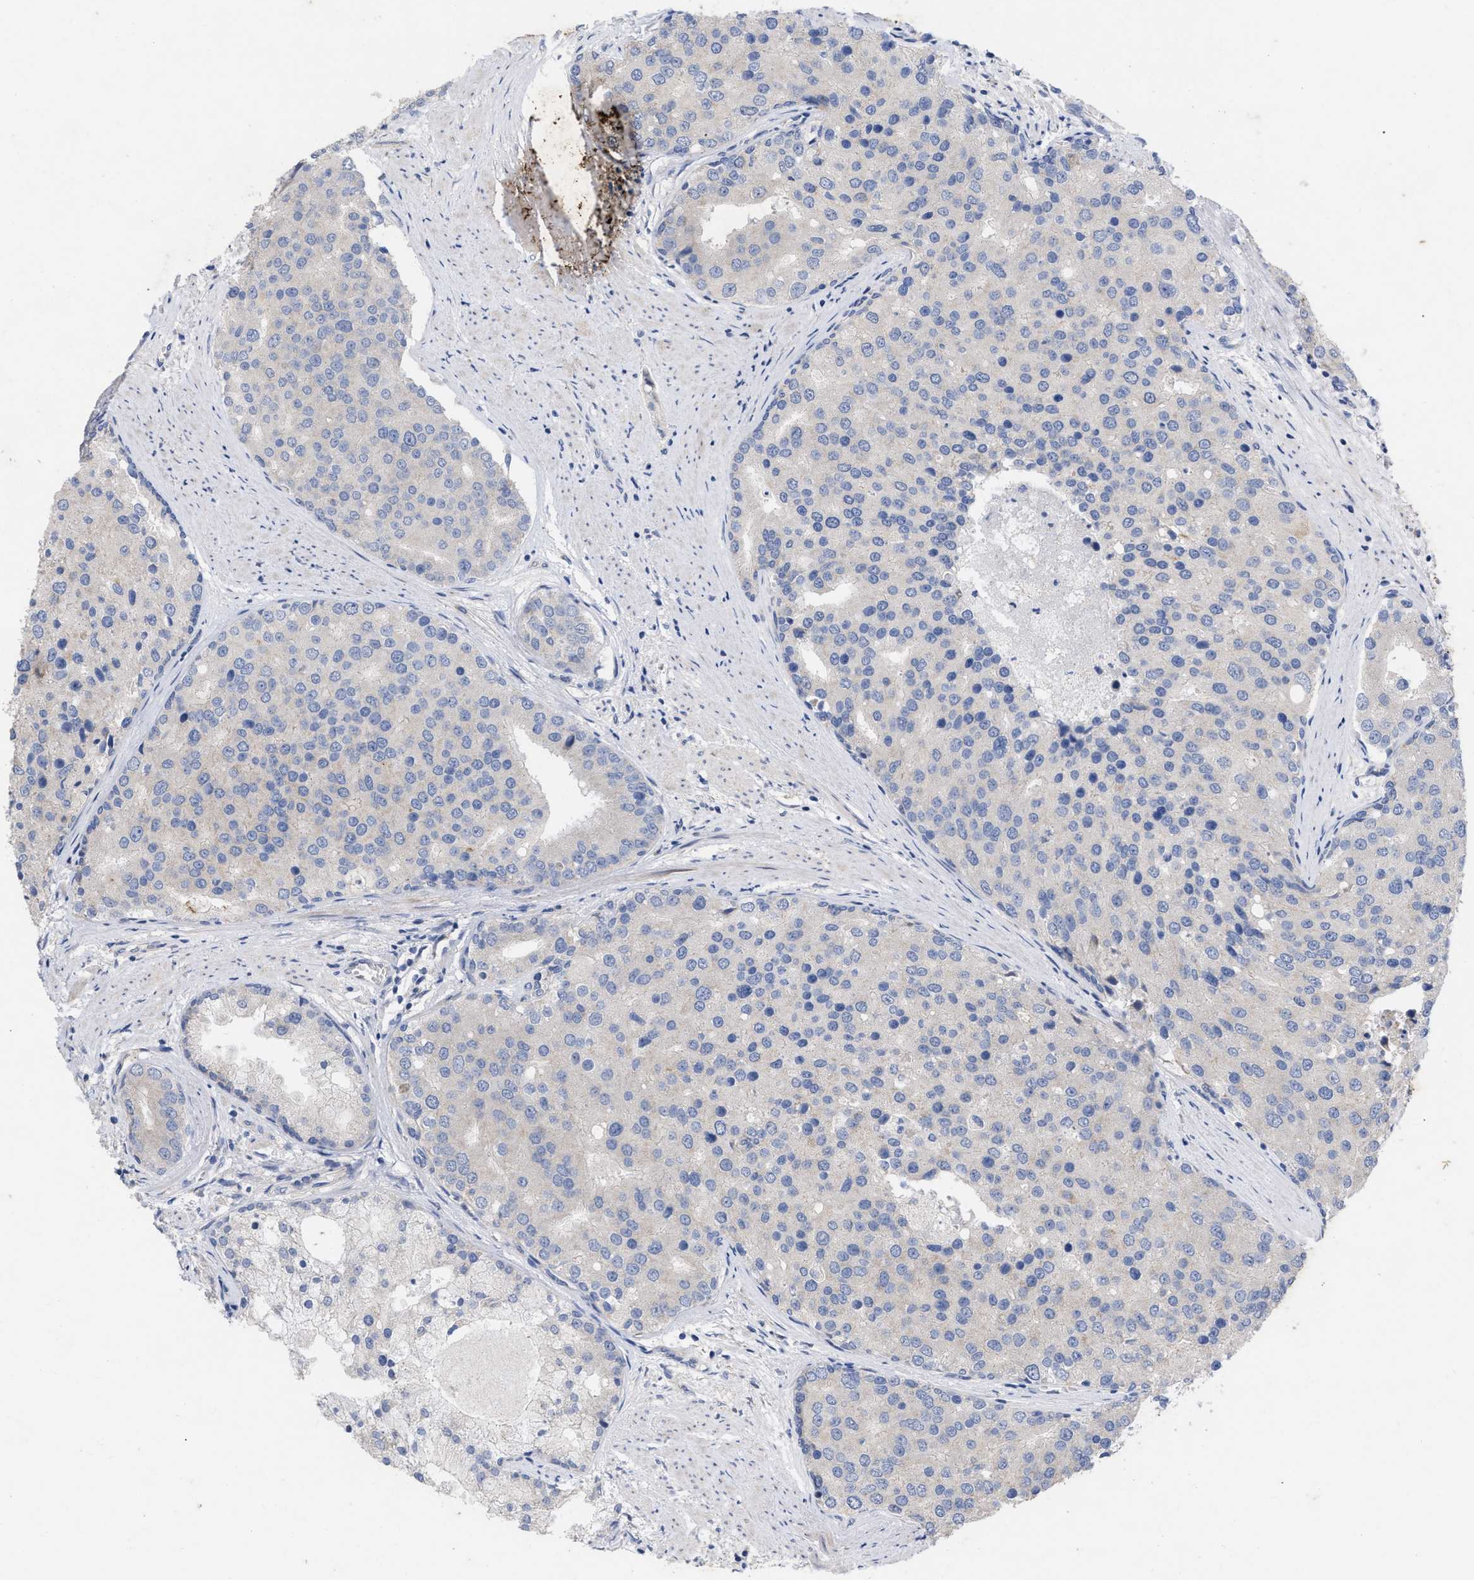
{"staining": {"intensity": "negative", "quantity": "none", "location": "none"}, "tissue": "prostate cancer", "cell_type": "Tumor cells", "image_type": "cancer", "snomed": [{"axis": "morphology", "description": "Adenocarcinoma, High grade"}, {"axis": "topography", "description": "Prostate"}], "caption": "There is no significant staining in tumor cells of prostate cancer (high-grade adenocarcinoma). The staining was performed using DAB to visualize the protein expression in brown, while the nuclei were stained in blue with hematoxylin (Magnification: 20x).", "gene": "VIP", "patient": {"sex": "male", "age": 50}}